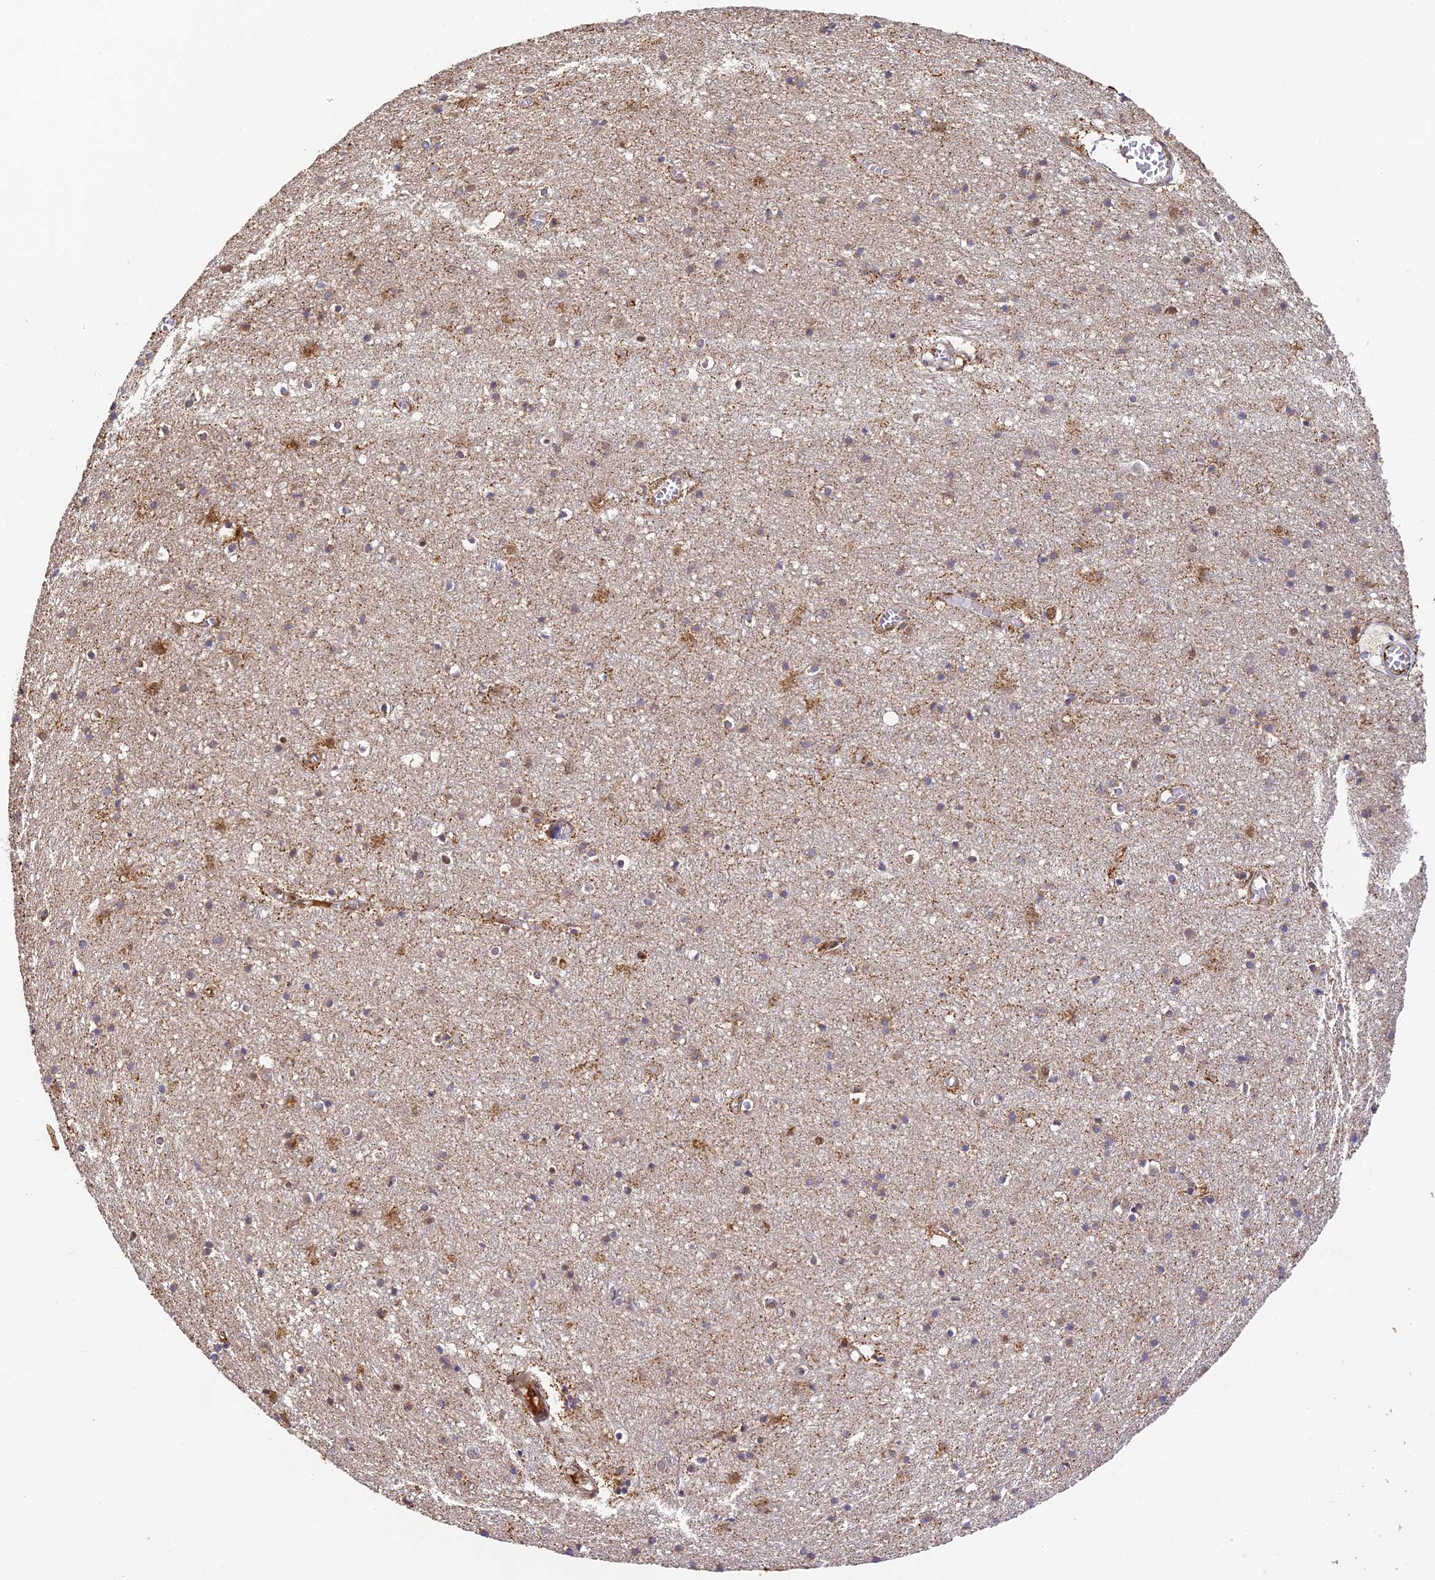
{"staining": {"intensity": "moderate", "quantity": "25%-75%", "location": "cytoplasmic/membranous"}, "tissue": "cerebral cortex", "cell_type": "Endothelial cells", "image_type": "normal", "snomed": [{"axis": "morphology", "description": "Normal tissue, NOS"}, {"axis": "topography", "description": "Cerebral cortex"}], "caption": "This is a histology image of immunohistochemistry (IHC) staining of unremarkable cerebral cortex, which shows moderate expression in the cytoplasmic/membranous of endothelial cells.", "gene": "ENSG00000268870", "patient": {"sex": "female", "age": 64}}